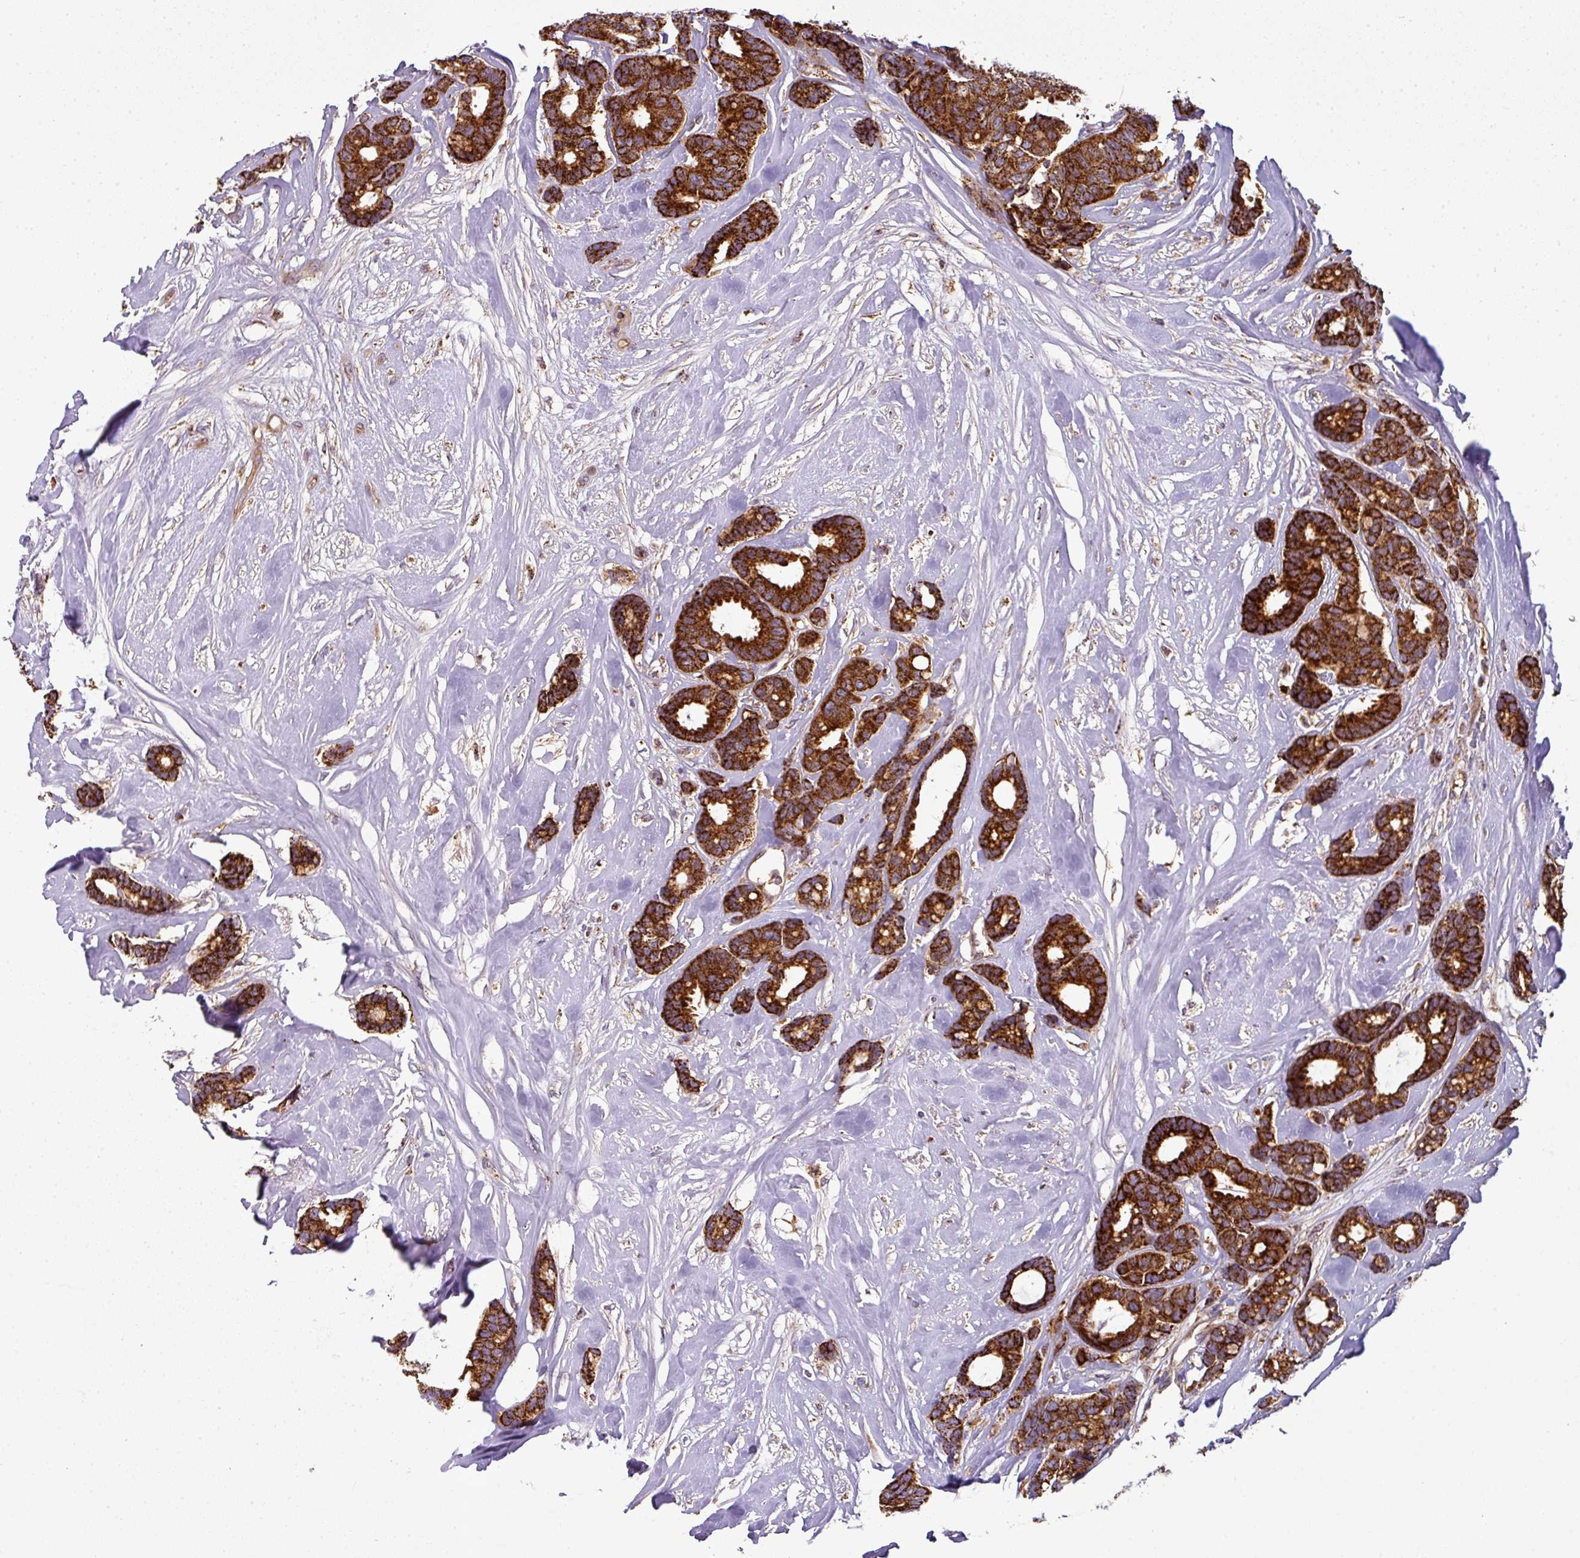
{"staining": {"intensity": "strong", "quantity": ">75%", "location": "cytoplasmic/membranous"}, "tissue": "breast cancer", "cell_type": "Tumor cells", "image_type": "cancer", "snomed": [{"axis": "morphology", "description": "Duct carcinoma"}, {"axis": "topography", "description": "Breast"}], "caption": "Invasive ductal carcinoma (breast) stained with a brown dye exhibits strong cytoplasmic/membranous positive expression in approximately >75% of tumor cells.", "gene": "PRELID3B", "patient": {"sex": "female", "age": 87}}